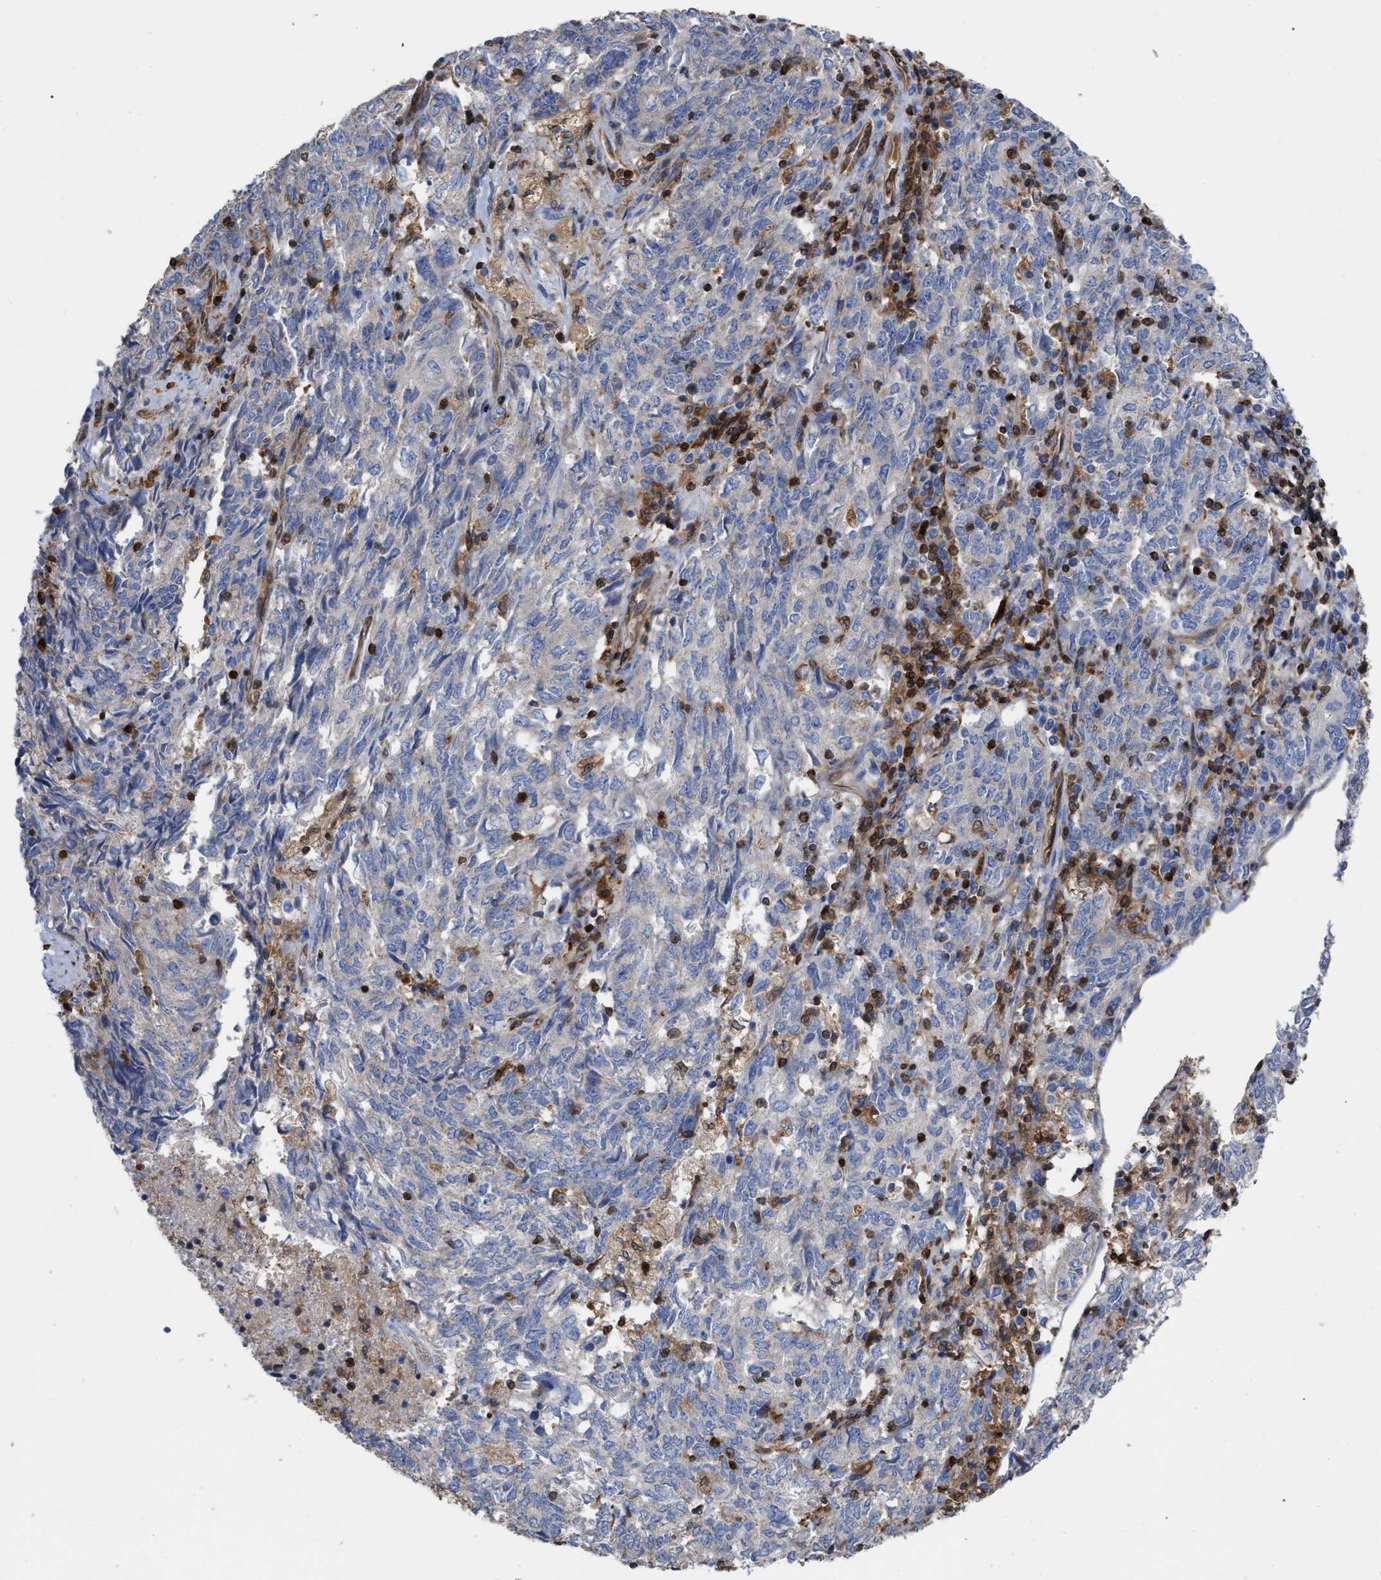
{"staining": {"intensity": "negative", "quantity": "none", "location": "none"}, "tissue": "endometrial cancer", "cell_type": "Tumor cells", "image_type": "cancer", "snomed": [{"axis": "morphology", "description": "Adenocarcinoma, NOS"}, {"axis": "topography", "description": "Endometrium"}], "caption": "Tumor cells show no significant staining in endometrial cancer (adenocarcinoma). (DAB (3,3'-diaminobenzidine) IHC visualized using brightfield microscopy, high magnification).", "gene": "GIMAP4", "patient": {"sex": "female", "age": 80}}